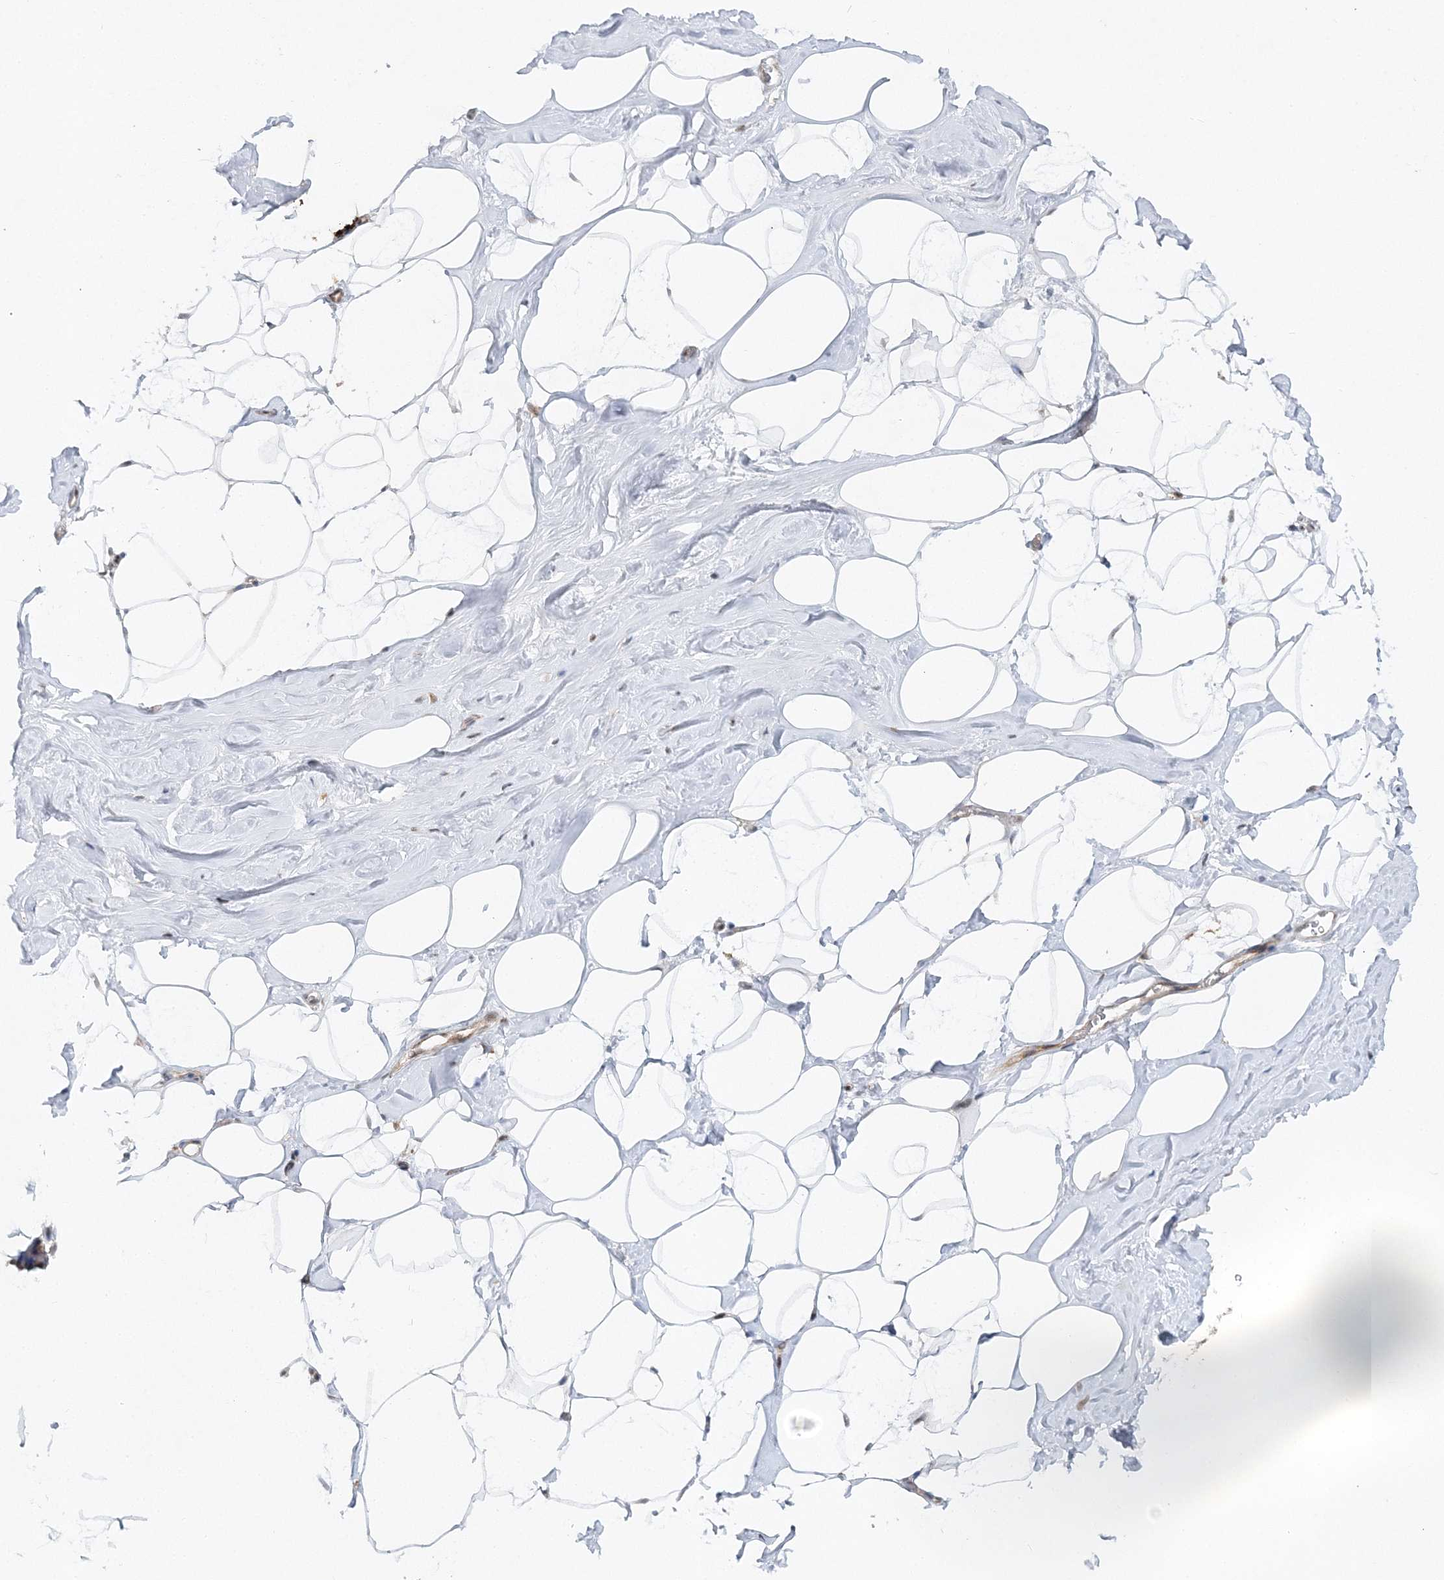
{"staining": {"intensity": "negative", "quantity": "none", "location": "none"}, "tissue": "adipose tissue", "cell_type": "Adipocytes", "image_type": "normal", "snomed": [{"axis": "morphology", "description": "Normal tissue, NOS"}, {"axis": "morphology", "description": "Fibrosis, NOS"}, {"axis": "topography", "description": "Breast"}, {"axis": "topography", "description": "Adipose tissue"}], "caption": "Immunohistochemistry (IHC) of unremarkable adipose tissue displays no positivity in adipocytes.", "gene": "RAB11FIP2", "patient": {"sex": "female", "age": 39}}